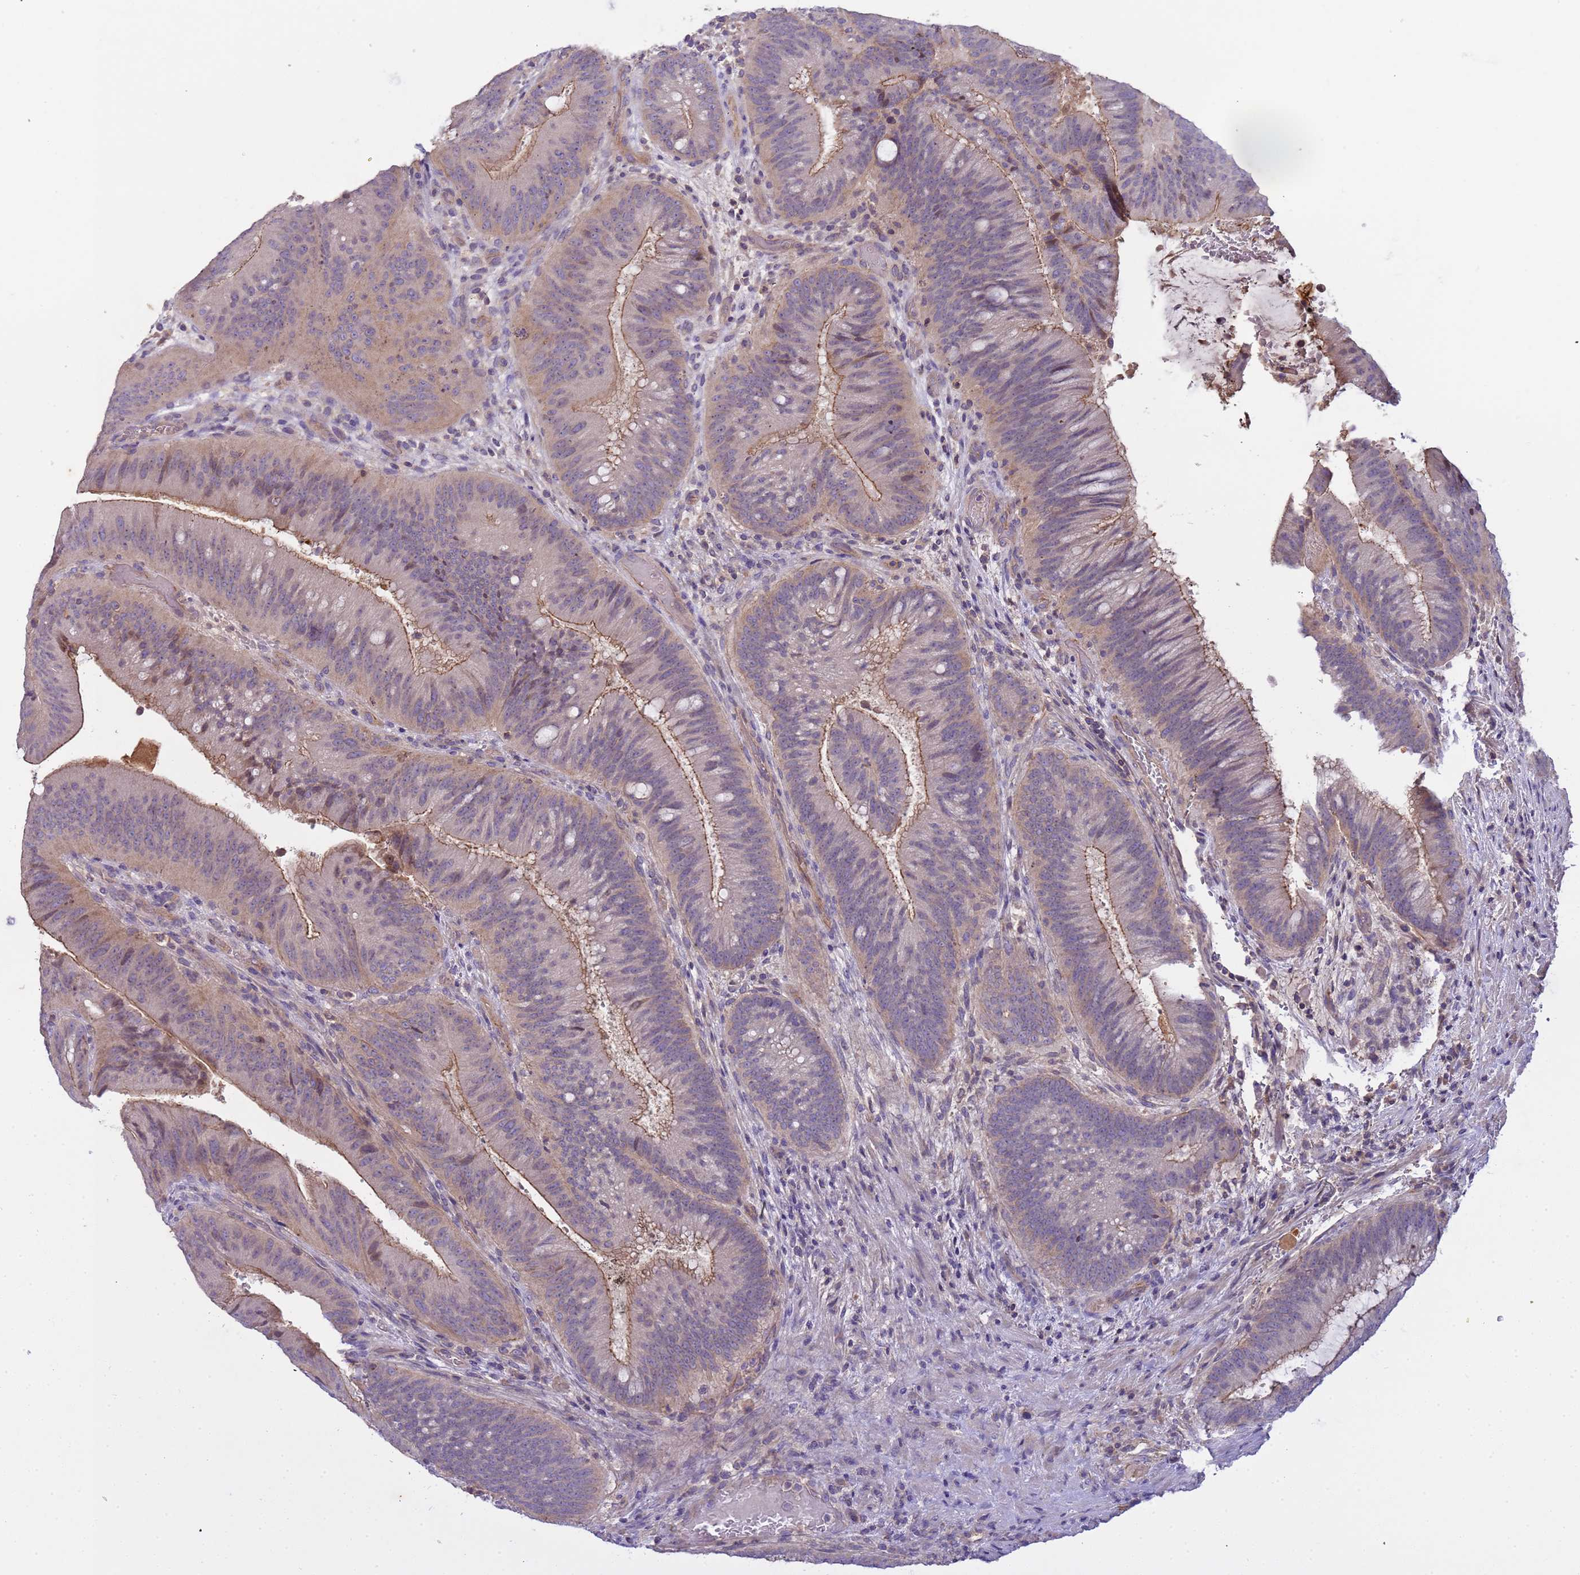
{"staining": {"intensity": "moderate", "quantity": "25%-75%", "location": "cytoplasmic/membranous"}, "tissue": "colorectal cancer", "cell_type": "Tumor cells", "image_type": "cancer", "snomed": [{"axis": "morphology", "description": "Adenocarcinoma, NOS"}, {"axis": "topography", "description": "Colon"}], "caption": "Protein expression analysis of human colorectal cancer reveals moderate cytoplasmic/membranous staining in about 25%-75% of tumor cells.", "gene": "PLCXD3", "patient": {"sex": "female", "age": 43}}